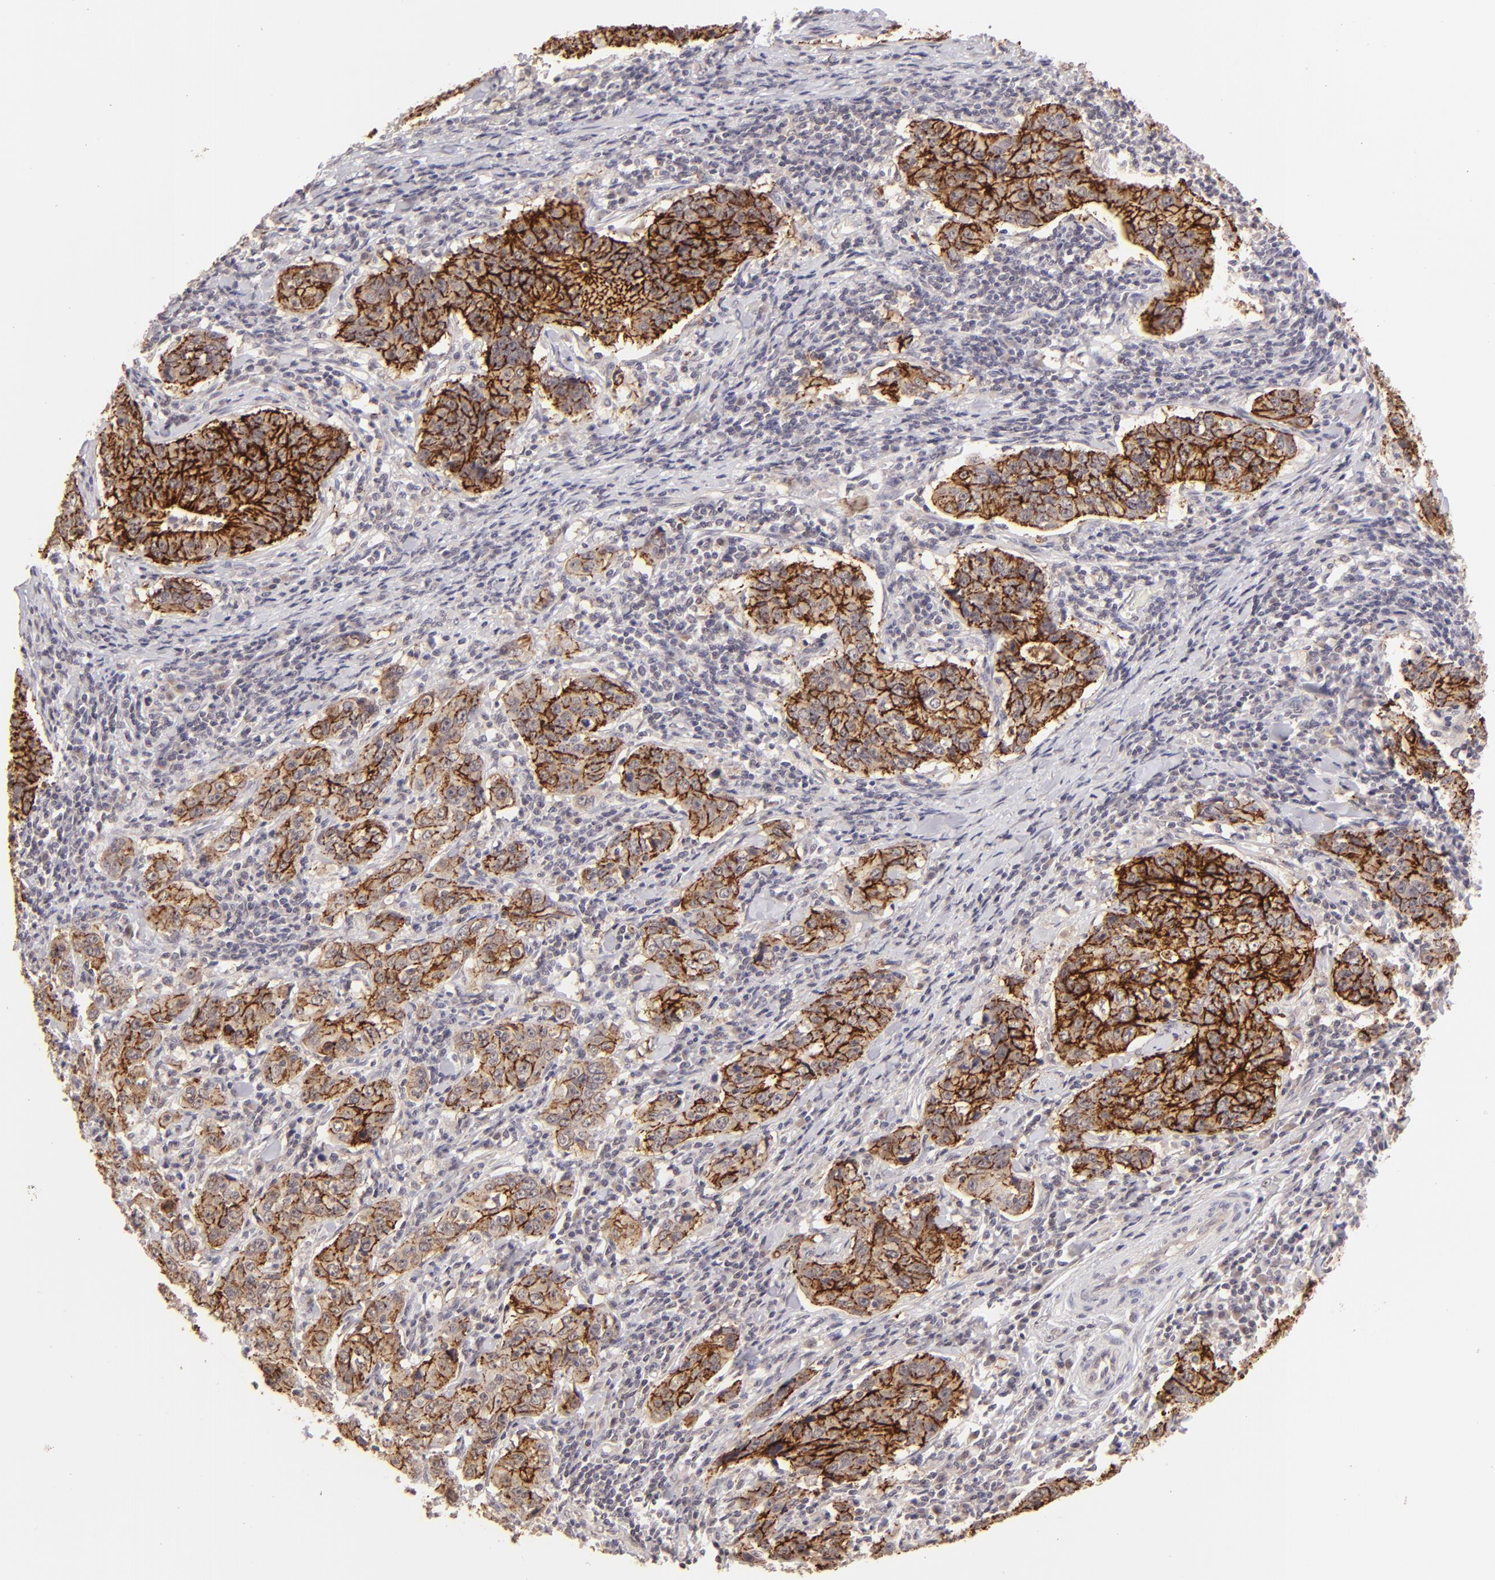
{"staining": {"intensity": "moderate", "quantity": ">75%", "location": "cytoplasmic/membranous"}, "tissue": "stomach cancer", "cell_type": "Tumor cells", "image_type": "cancer", "snomed": [{"axis": "morphology", "description": "Adenocarcinoma, NOS"}, {"axis": "topography", "description": "Esophagus"}, {"axis": "topography", "description": "Stomach"}], "caption": "The photomicrograph displays a brown stain indicating the presence of a protein in the cytoplasmic/membranous of tumor cells in stomach cancer. Using DAB (brown) and hematoxylin (blue) stains, captured at high magnification using brightfield microscopy.", "gene": "CLDN1", "patient": {"sex": "male", "age": 74}}